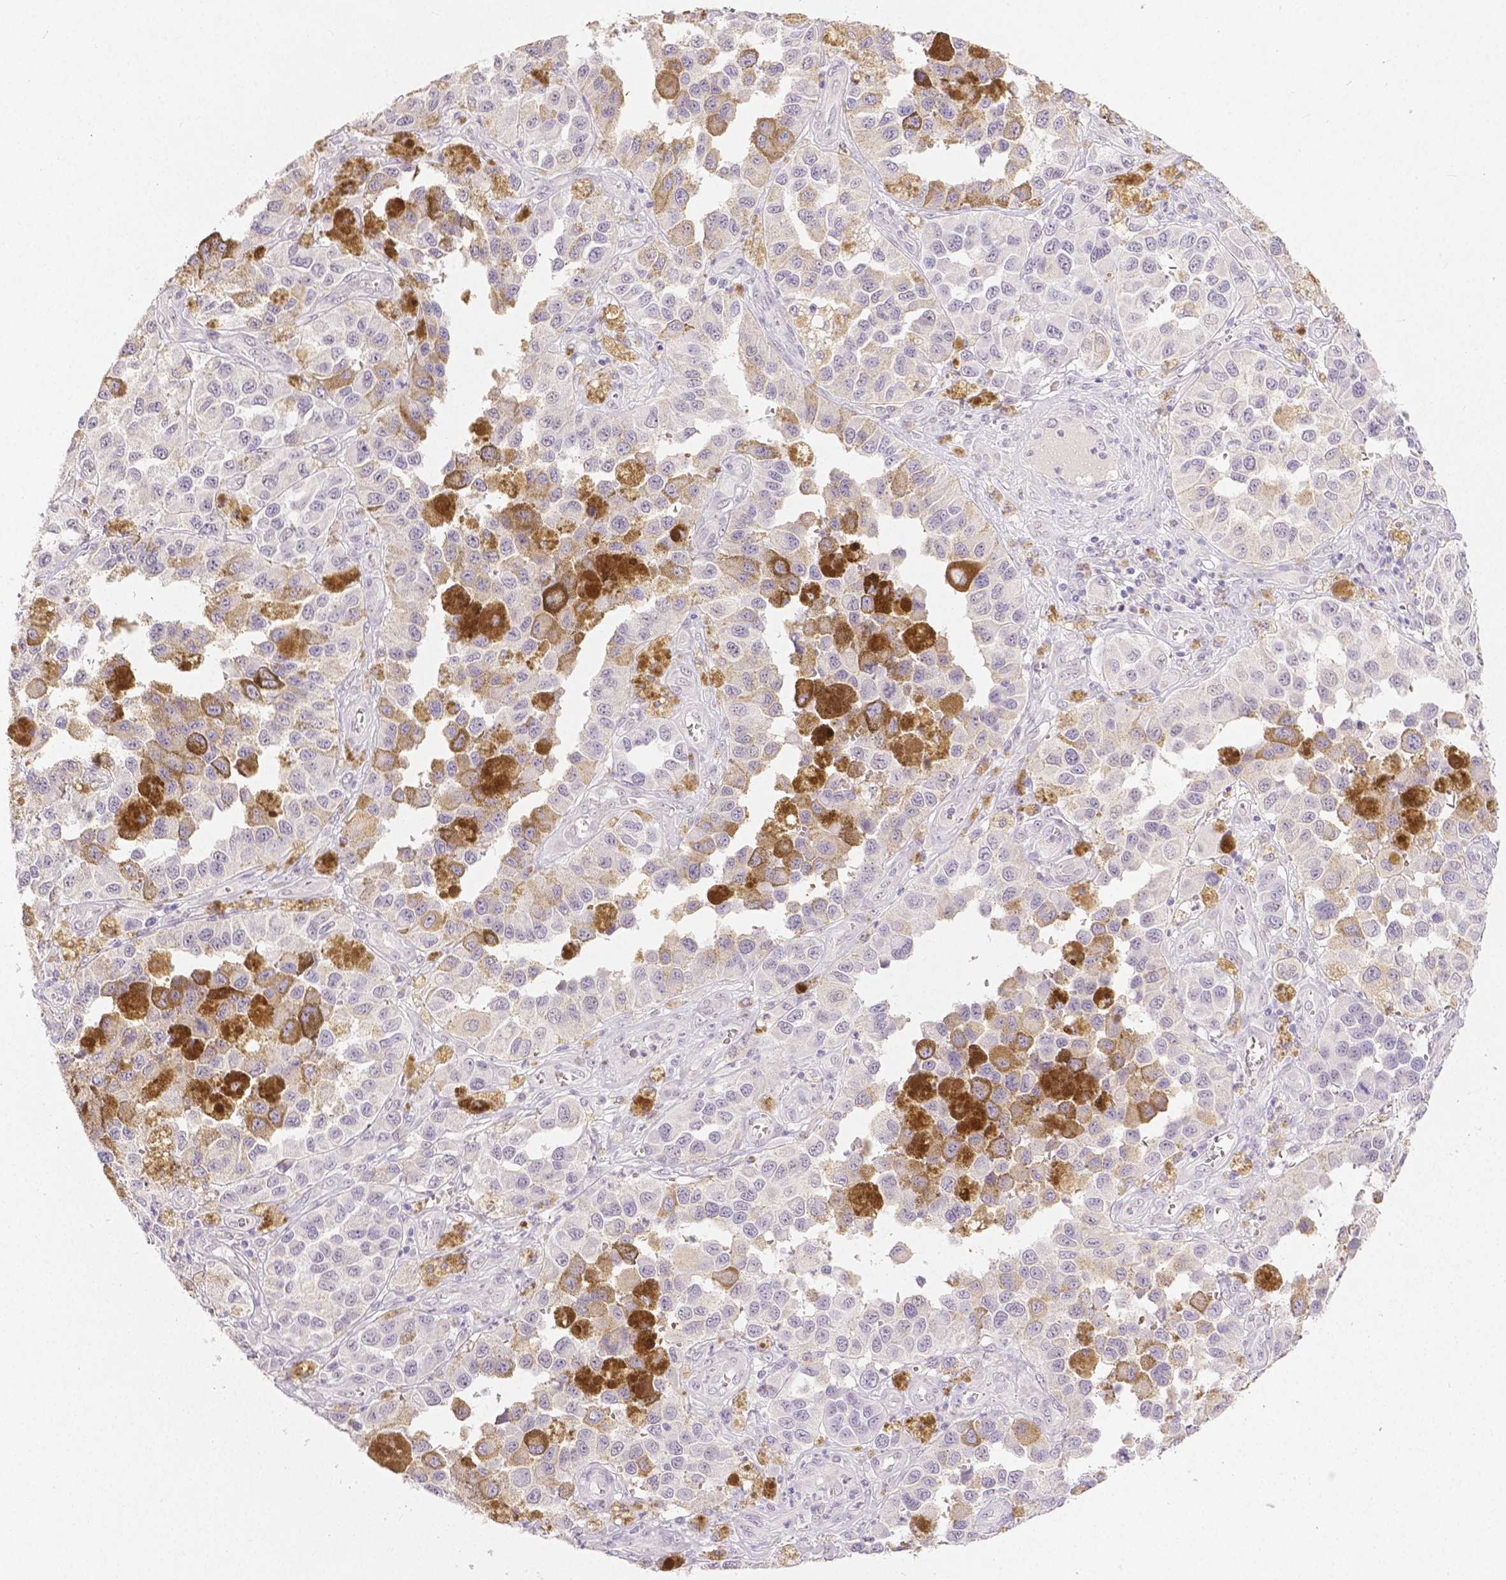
{"staining": {"intensity": "strong", "quantity": "<25%", "location": "cytoplasmic/membranous"}, "tissue": "melanoma", "cell_type": "Tumor cells", "image_type": "cancer", "snomed": [{"axis": "morphology", "description": "Malignant melanoma, NOS"}, {"axis": "topography", "description": "Skin"}], "caption": "Malignant melanoma stained with DAB IHC reveals medium levels of strong cytoplasmic/membranous expression in approximately <25% of tumor cells. The staining is performed using DAB (3,3'-diaminobenzidine) brown chromogen to label protein expression. The nuclei are counter-stained blue using hematoxylin.", "gene": "OCLN", "patient": {"sex": "female", "age": 58}}